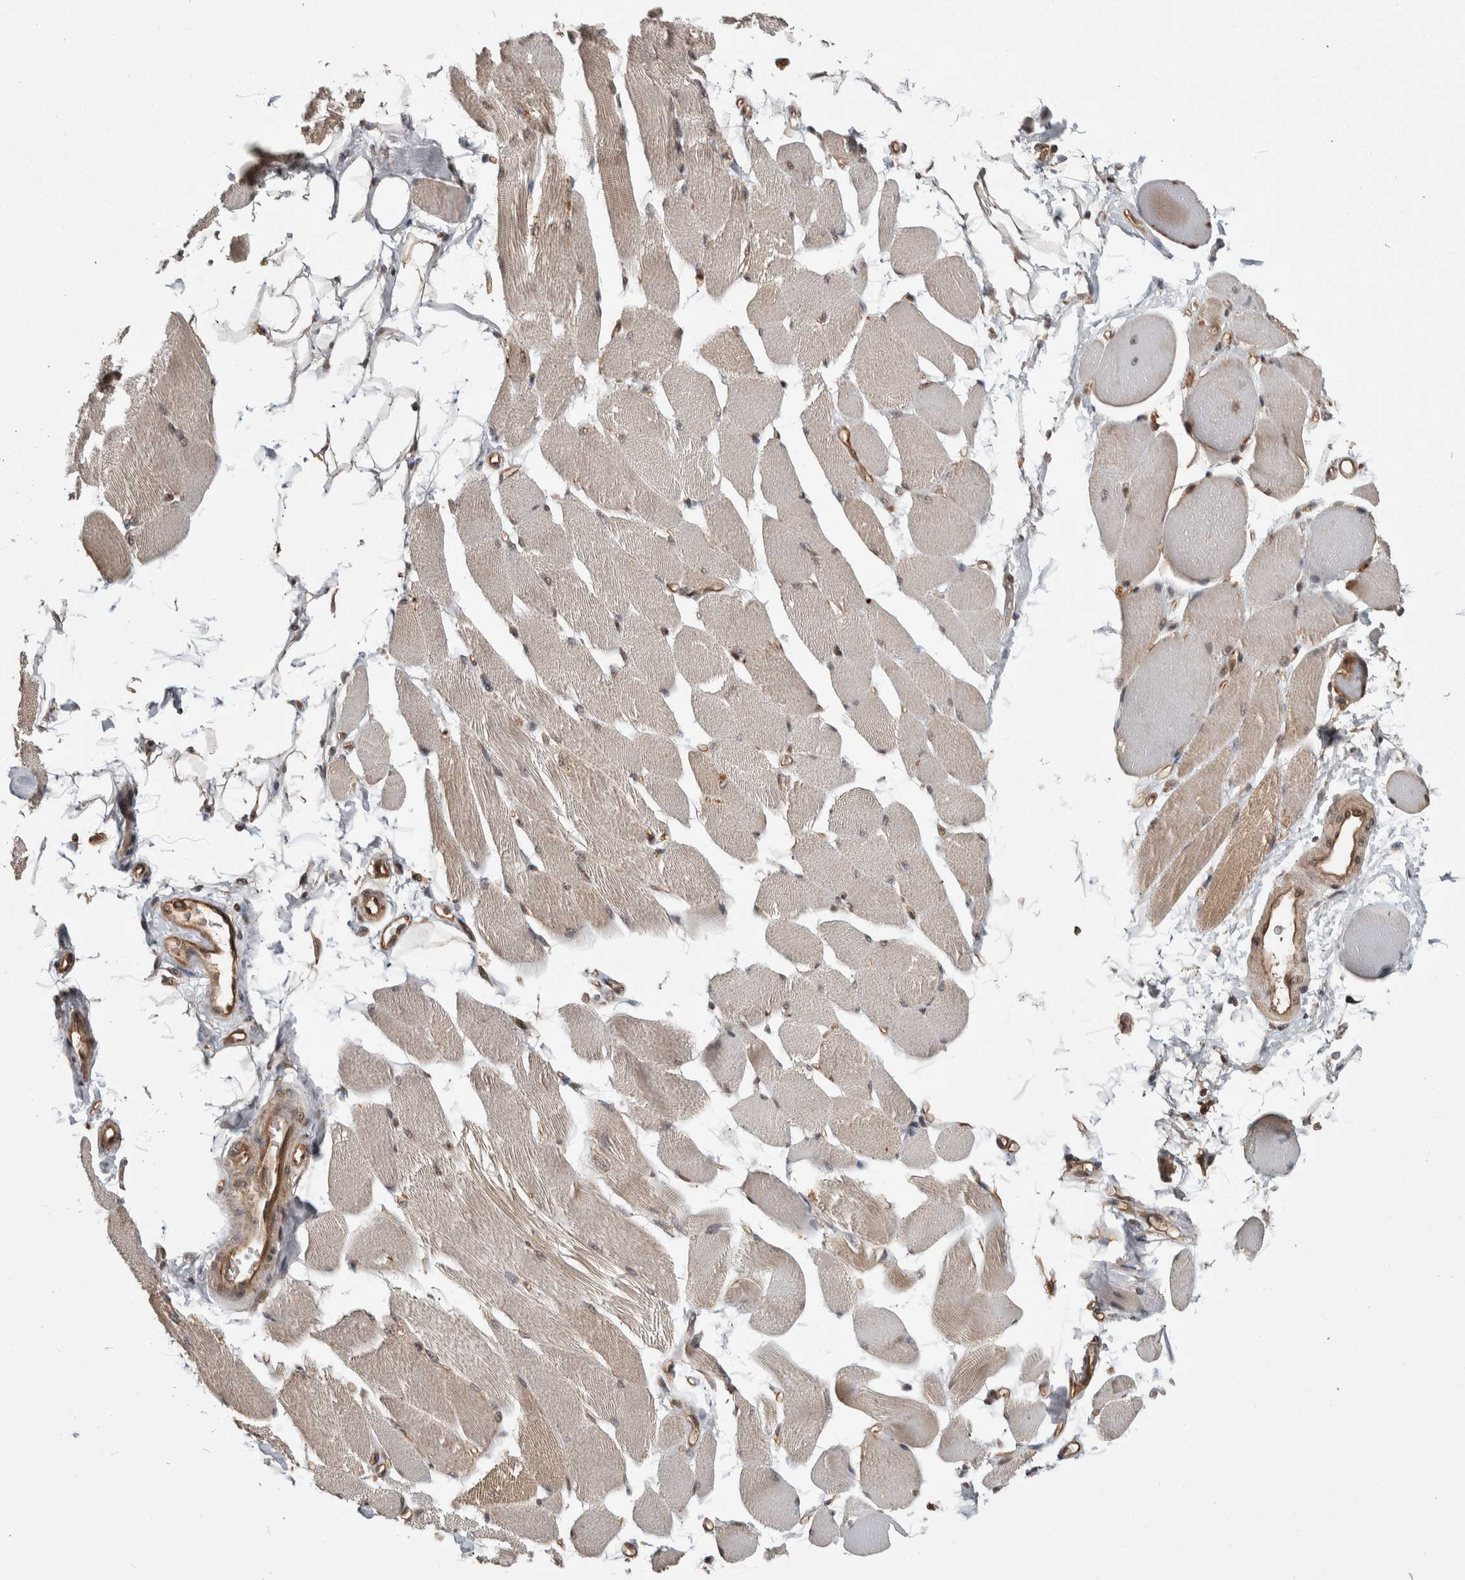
{"staining": {"intensity": "weak", "quantity": "<25%", "location": "cytoplasmic/membranous"}, "tissue": "skeletal muscle", "cell_type": "Myocytes", "image_type": "normal", "snomed": [{"axis": "morphology", "description": "Normal tissue, NOS"}, {"axis": "topography", "description": "Skeletal muscle"}, {"axis": "topography", "description": "Peripheral nerve tissue"}], "caption": "IHC photomicrograph of benign human skeletal muscle stained for a protein (brown), which demonstrates no positivity in myocytes. Nuclei are stained in blue.", "gene": "ZNF592", "patient": {"sex": "female", "age": 84}}